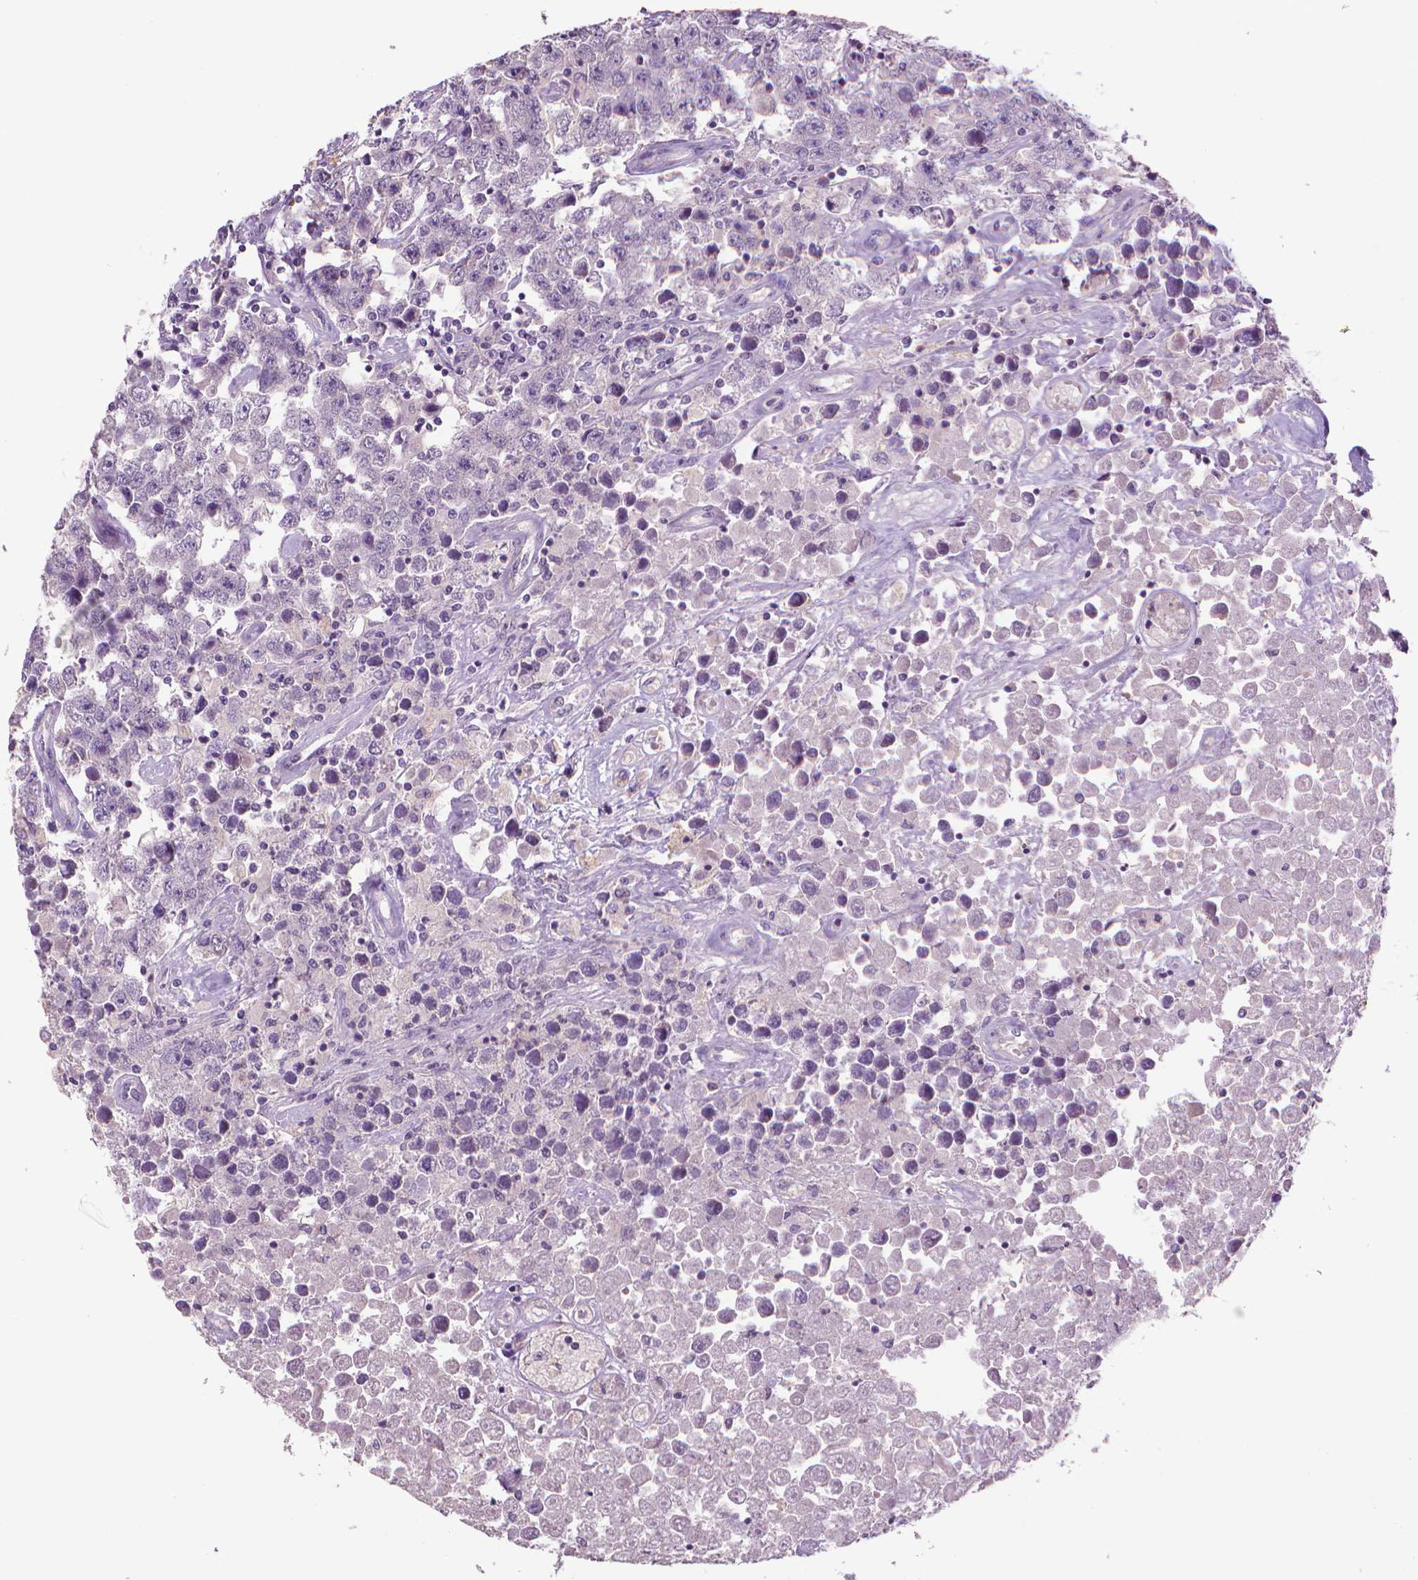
{"staining": {"intensity": "negative", "quantity": "none", "location": "none"}, "tissue": "testis cancer", "cell_type": "Tumor cells", "image_type": "cancer", "snomed": [{"axis": "morphology", "description": "Seminoma, NOS"}, {"axis": "topography", "description": "Testis"}], "caption": "Immunohistochemistry (IHC) photomicrograph of neoplastic tissue: human testis seminoma stained with DAB displays no significant protein expression in tumor cells. (IHC, brightfield microscopy, high magnification).", "gene": "CDKN2D", "patient": {"sex": "male", "age": 52}}